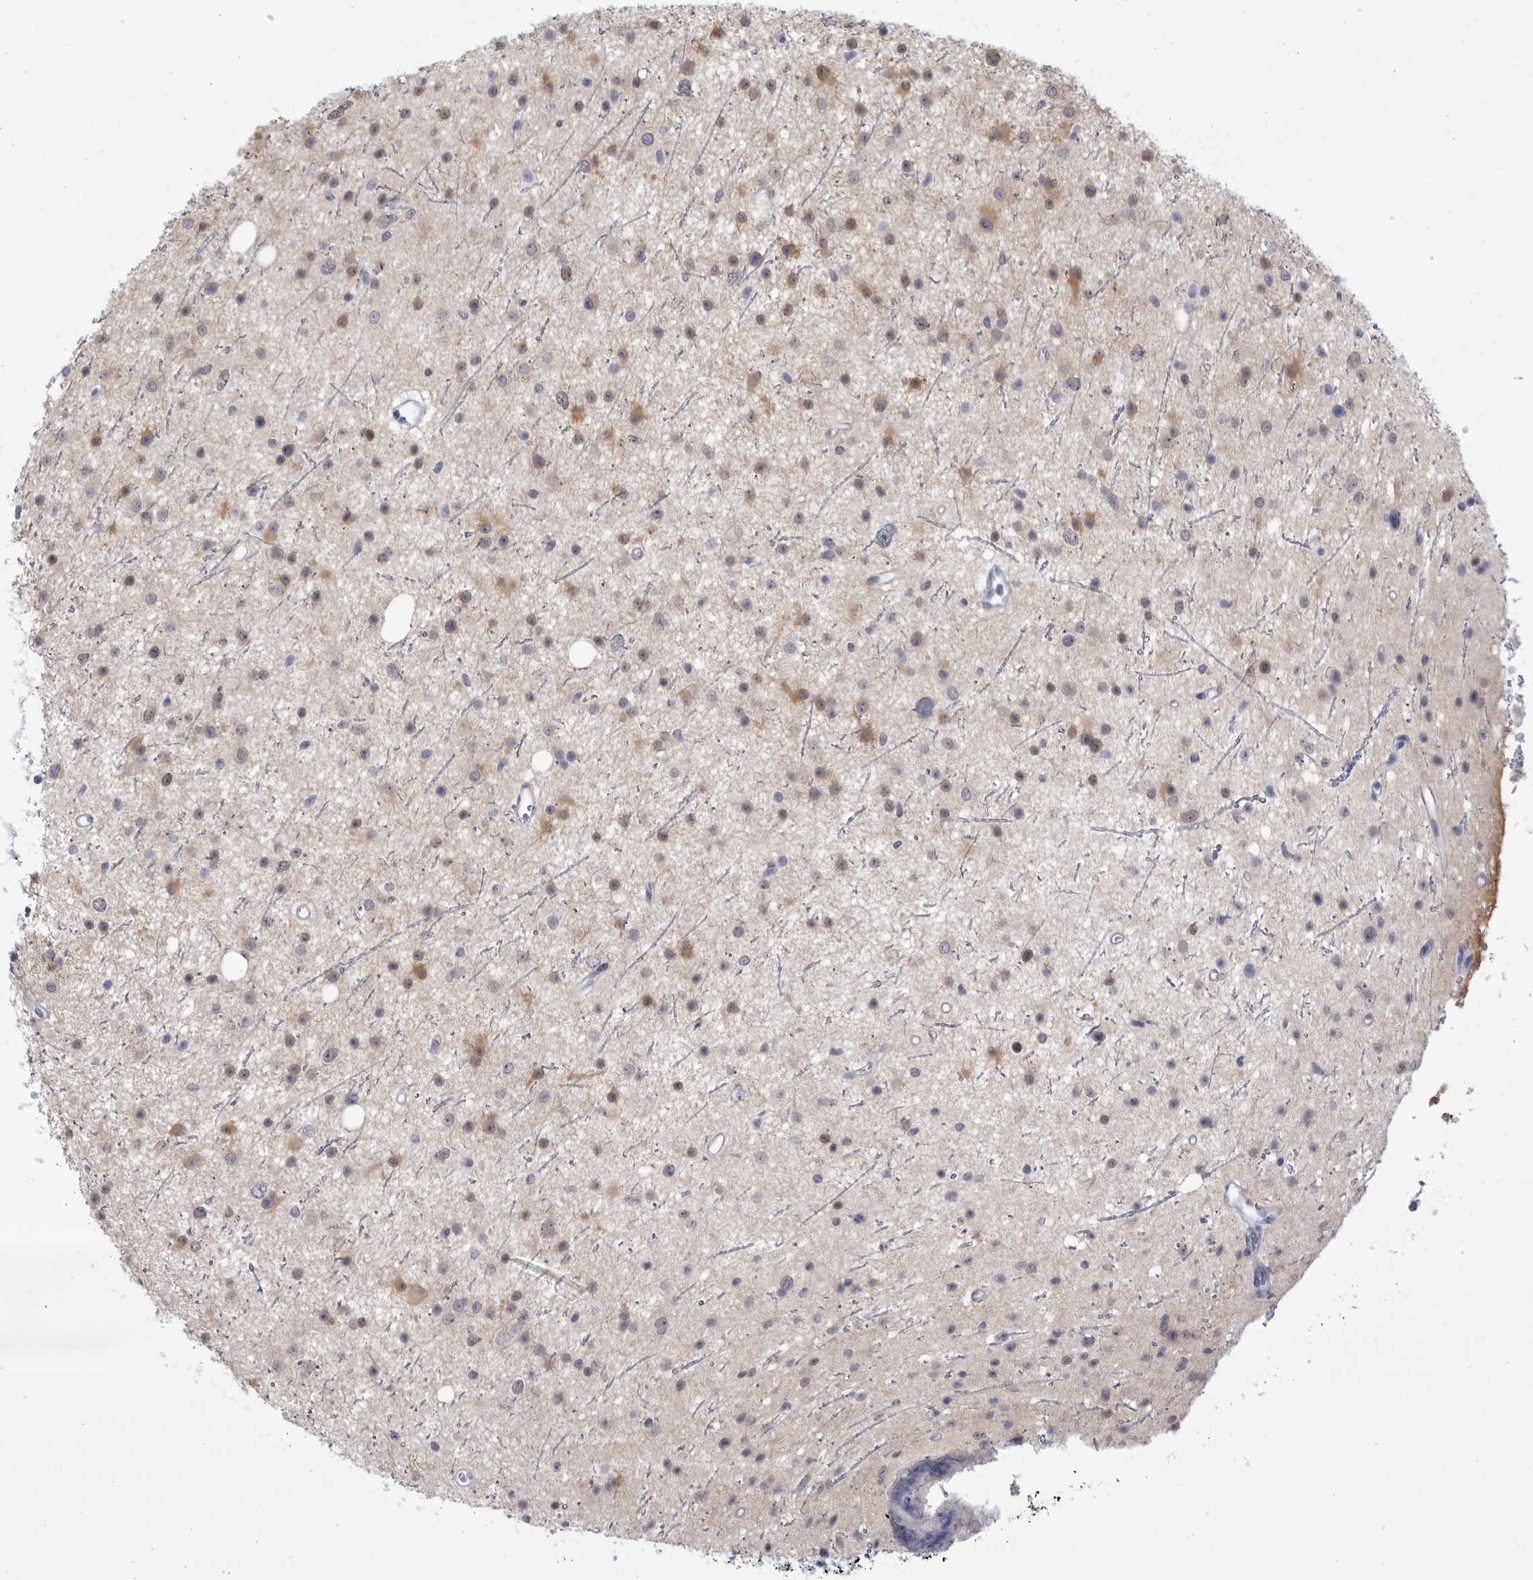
{"staining": {"intensity": "moderate", "quantity": "<25%", "location": "cytoplasmic/membranous"}, "tissue": "glioma", "cell_type": "Tumor cells", "image_type": "cancer", "snomed": [{"axis": "morphology", "description": "Glioma, malignant, Low grade"}, {"axis": "topography", "description": "Cerebral cortex"}], "caption": "This is an image of immunohistochemistry staining of malignant glioma (low-grade), which shows moderate positivity in the cytoplasmic/membranous of tumor cells.", "gene": "CCDC181", "patient": {"sex": "female", "age": 39}}